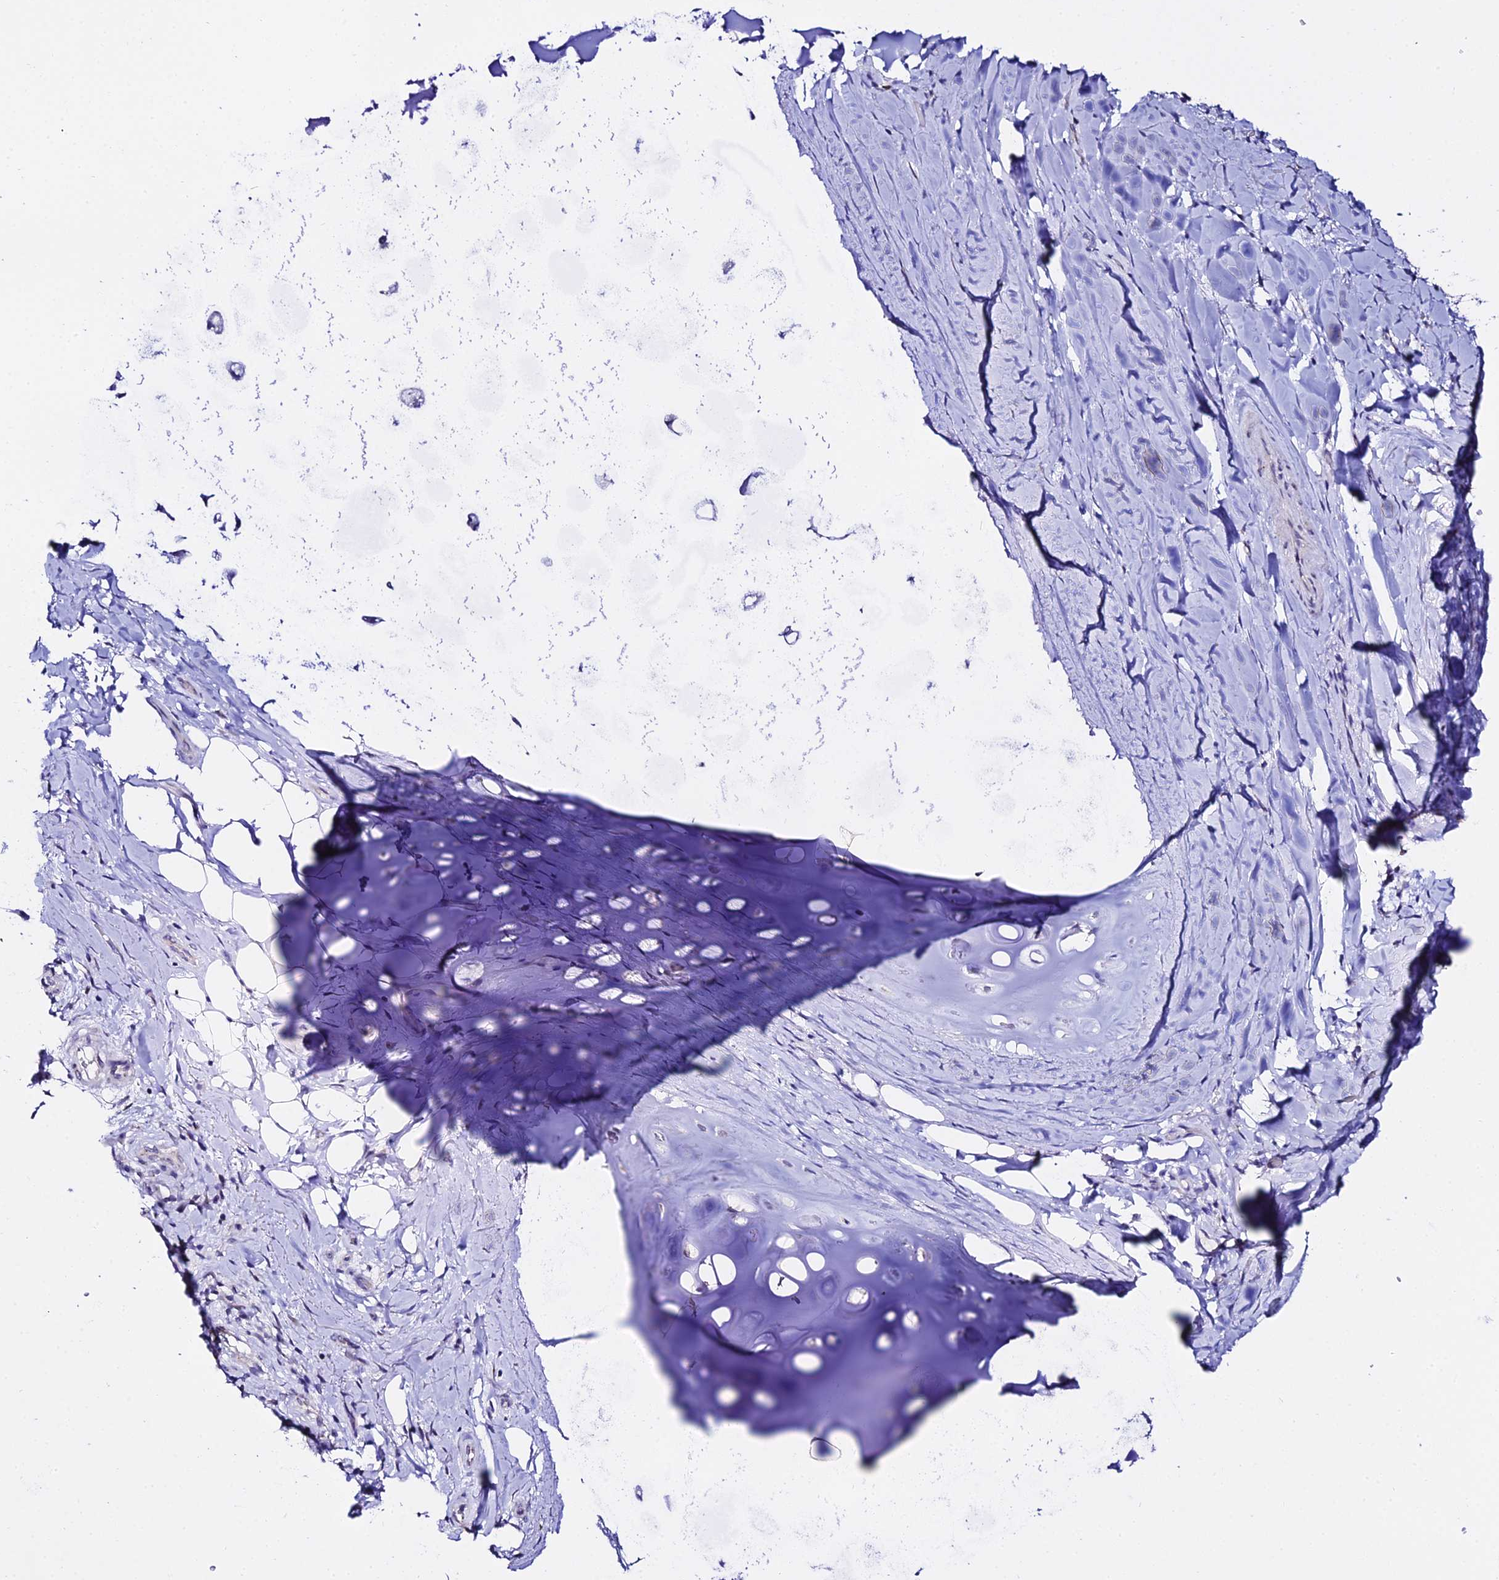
{"staining": {"intensity": "negative", "quantity": "none", "location": "none"}, "tissue": "adipose tissue", "cell_type": "Adipocytes", "image_type": "normal", "snomed": [{"axis": "morphology", "description": "Normal tissue, NOS"}, {"axis": "morphology", "description": "Squamous cell carcinoma, NOS"}, {"axis": "topography", "description": "Bronchus"}, {"axis": "topography", "description": "Lung"}], "caption": "Adipose tissue was stained to show a protein in brown. There is no significant positivity in adipocytes. (Brightfield microscopy of DAB (3,3'-diaminobenzidine) IHC at high magnification).", "gene": "ATG16L2", "patient": {"sex": "male", "age": 64}}